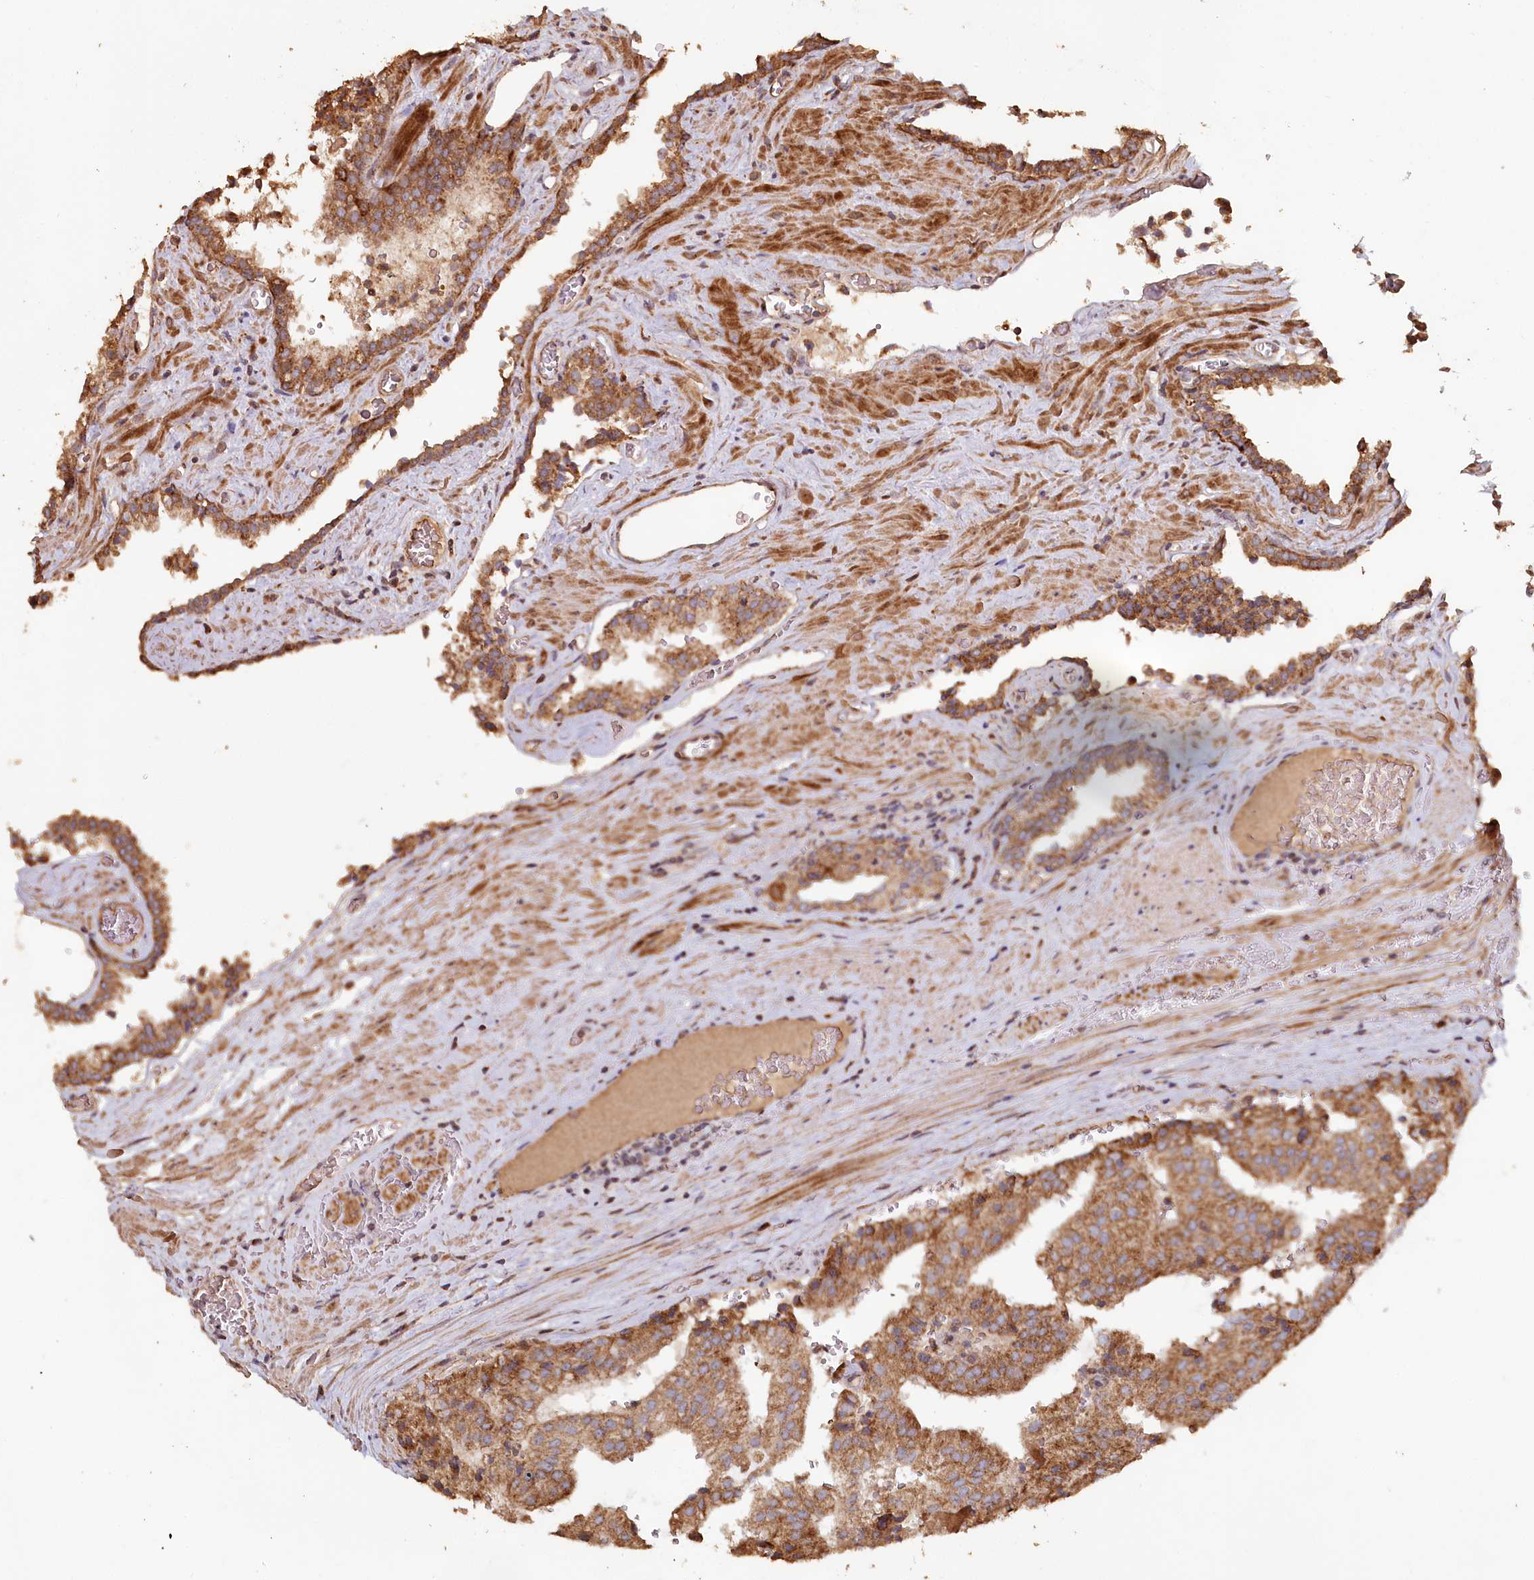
{"staining": {"intensity": "moderate", "quantity": ">75%", "location": "cytoplasmic/membranous"}, "tissue": "prostate cancer", "cell_type": "Tumor cells", "image_type": "cancer", "snomed": [{"axis": "morphology", "description": "Adenocarcinoma, High grade"}, {"axis": "topography", "description": "Prostate"}], "caption": "Prostate cancer was stained to show a protein in brown. There is medium levels of moderate cytoplasmic/membranous staining in about >75% of tumor cells. (Stains: DAB in brown, nuclei in blue, Microscopy: brightfield microscopy at high magnification).", "gene": "HAL", "patient": {"sex": "male", "age": 68}}